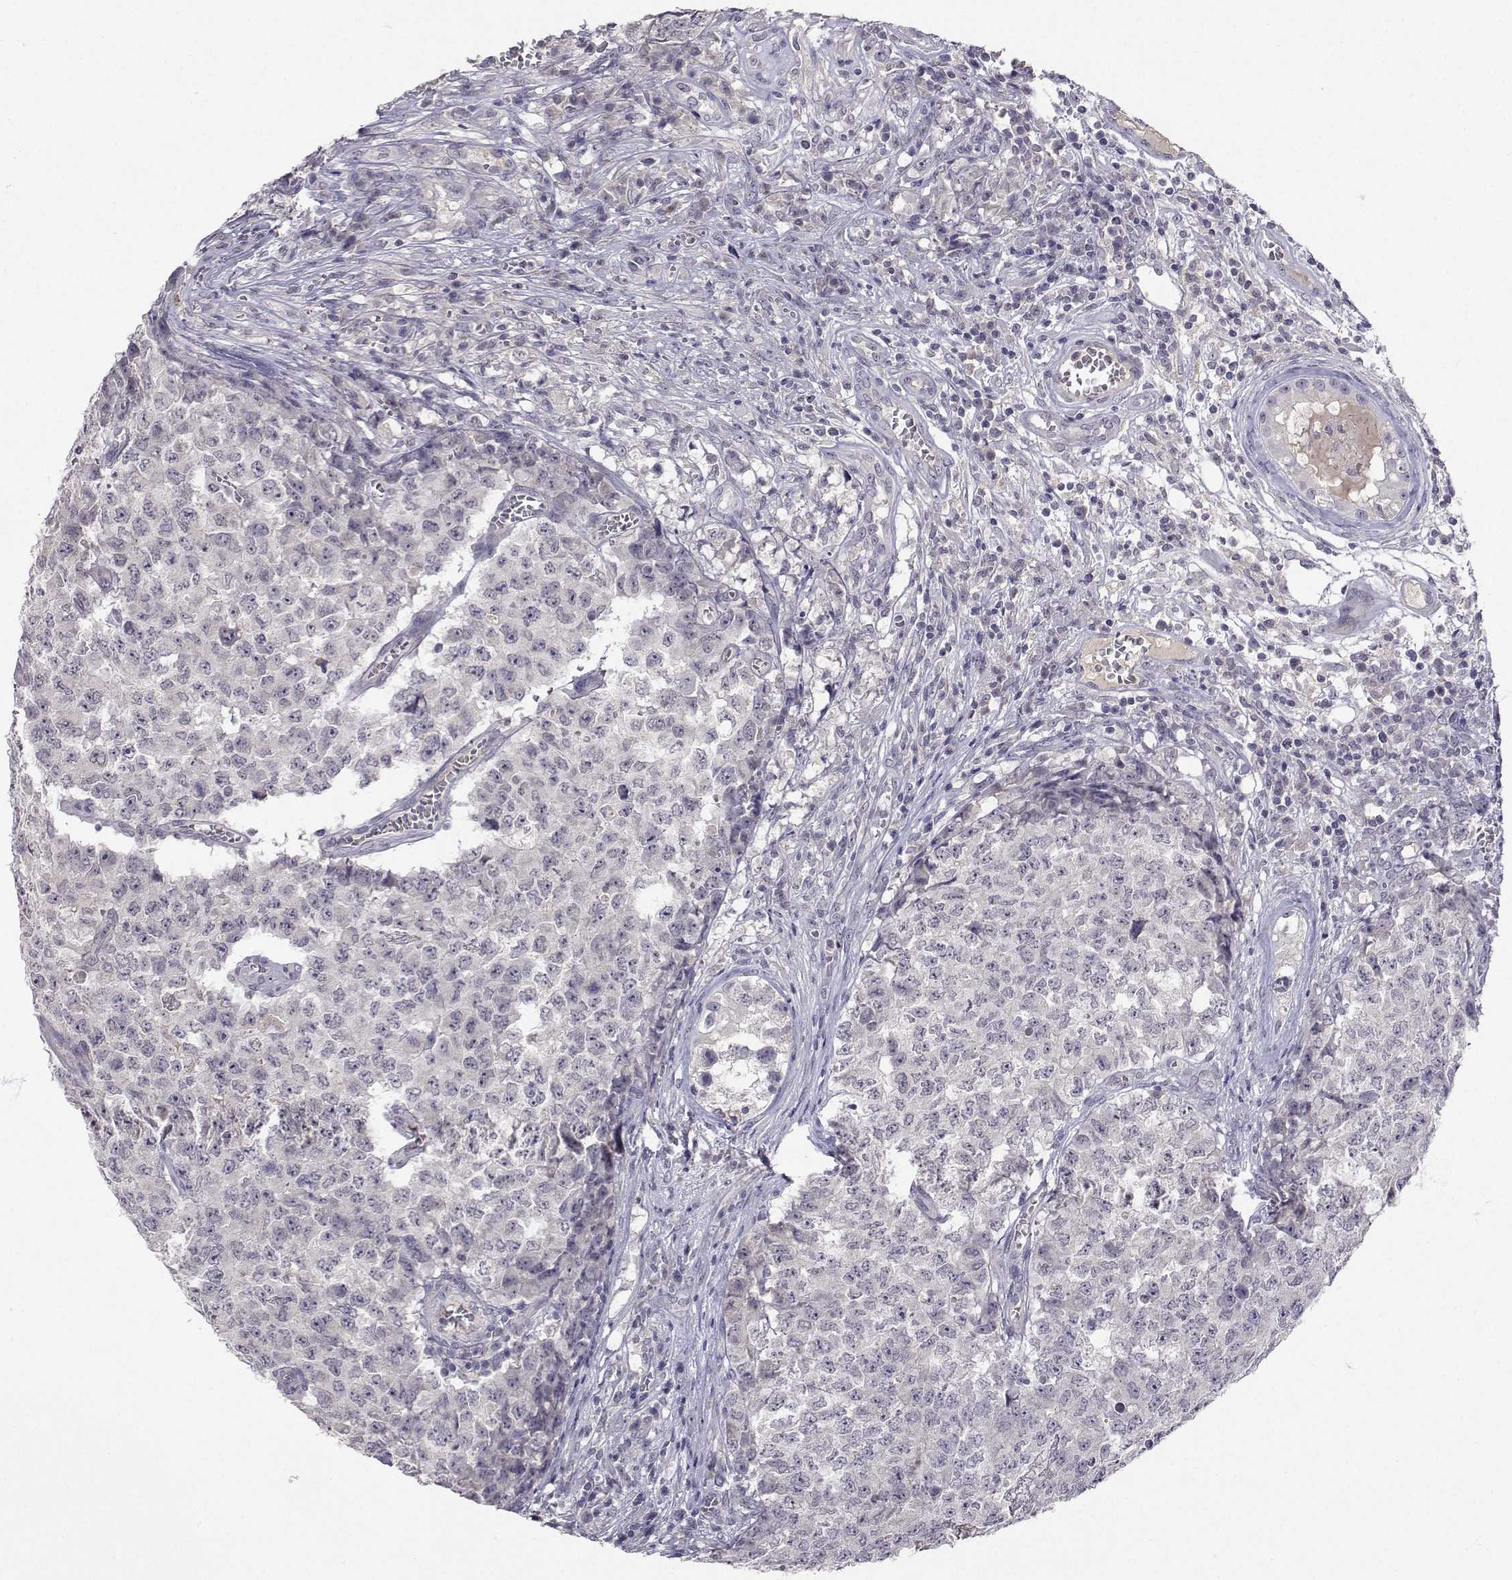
{"staining": {"intensity": "negative", "quantity": "none", "location": "none"}, "tissue": "testis cancer", "cell_type": "Tumor cells", "image_type": "cancer", "snomed": [{"axis": "morphology", "description": "Carcinoma, Embryonal, NOS"}, {"axis": "topography", "description": "Testis"}], "caption": "Histopathology image shows no protein positivity in tumor cells of testis cancer (embryonal carcinoma) tissue.", "gene": "SLC6A3", "patient": {"sex": "male", "age": 23}}